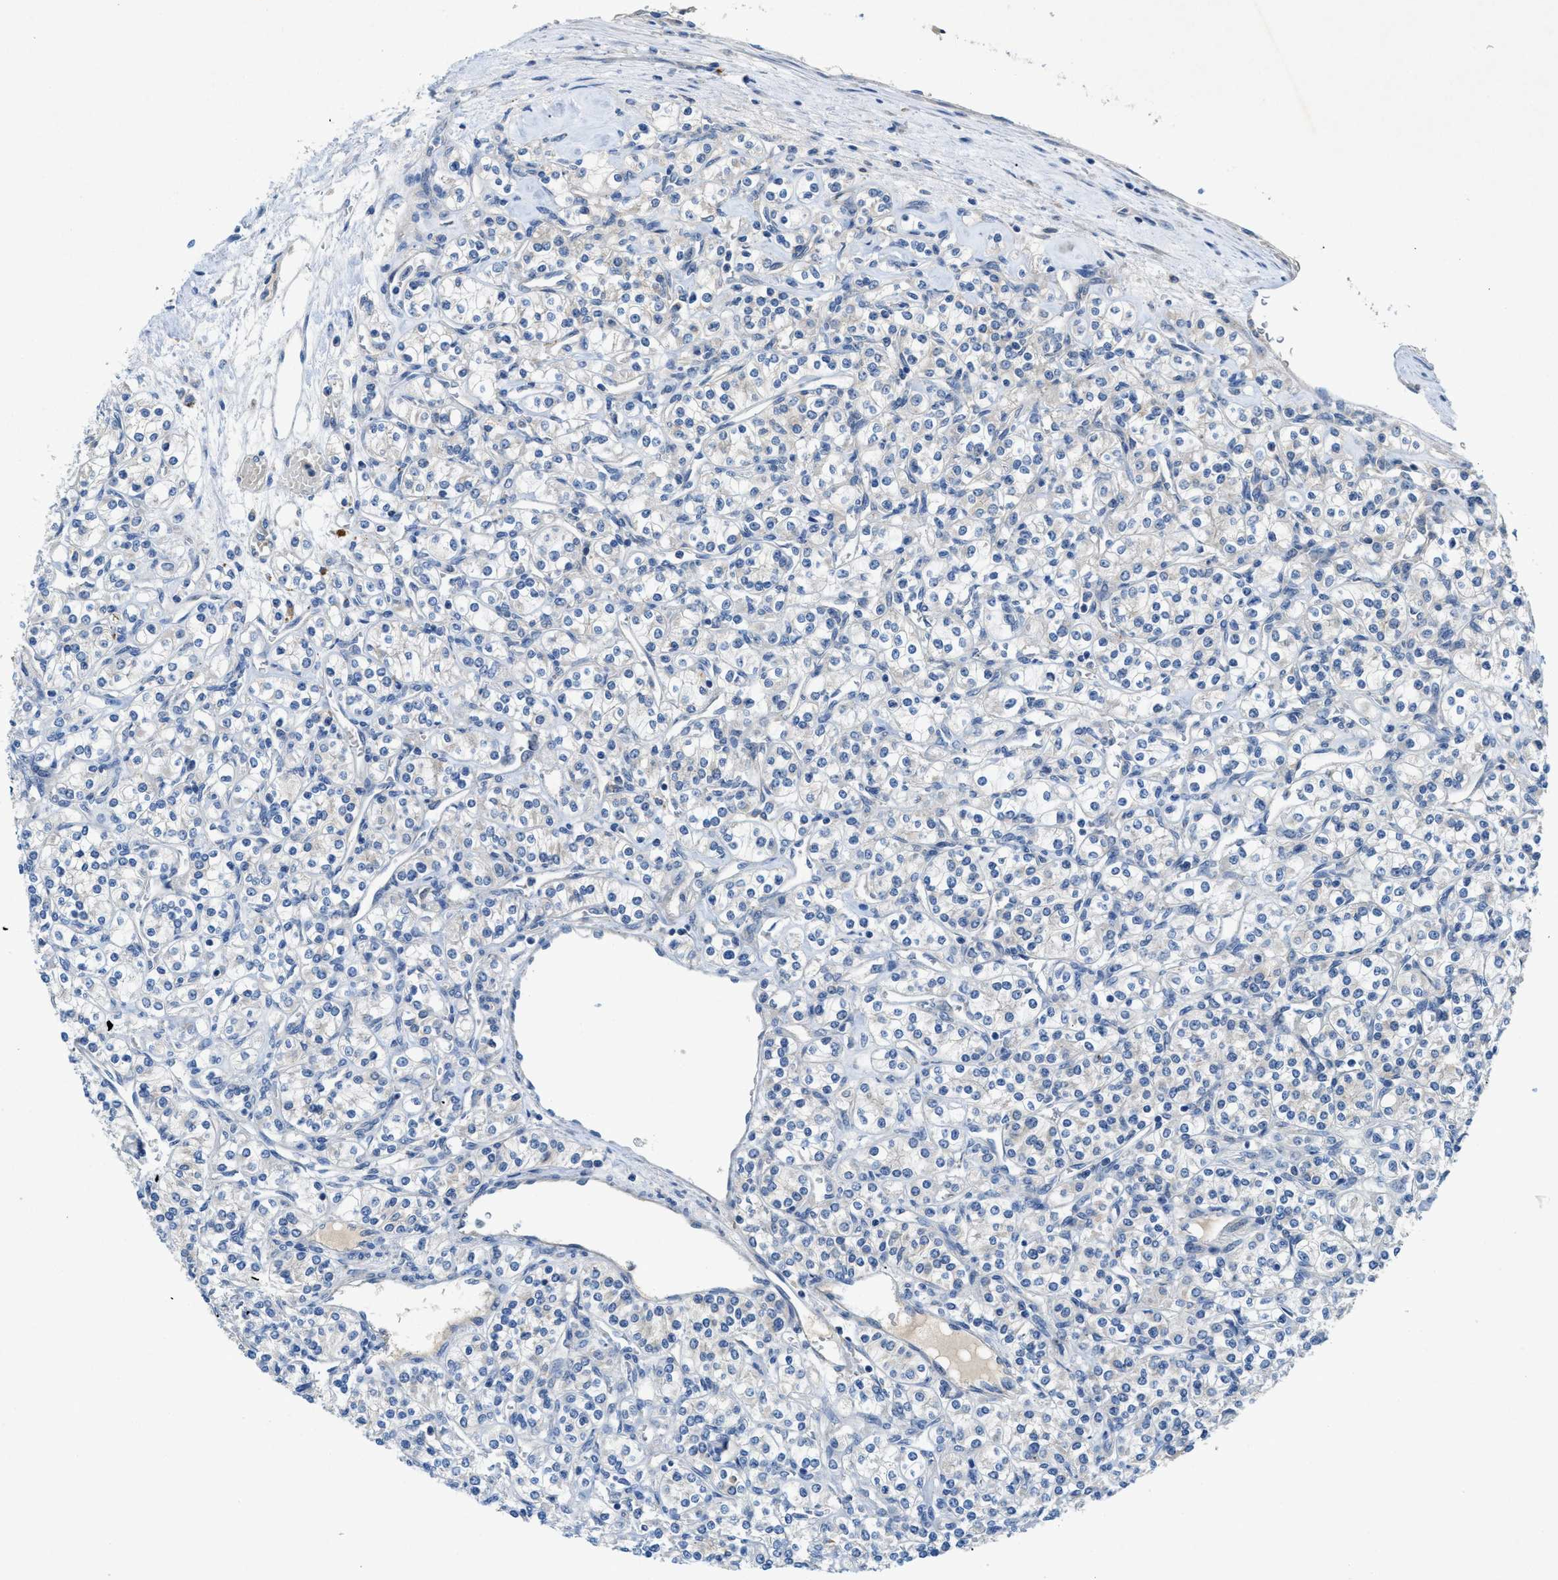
{"staining": {"intensity": "negative", "quantity": "none", "location": "none"}, "tissue": "renal cancer", "cell_type": "Tumor cells", "image_type": "cancer", "snomed": [{"axis": "morphology", "description": "Adenocarcinoma, NOS"}, {"axis": "topography", "description": "Kidney"}], "caption": "Histopathology image shows no significant protein expression in tumor cells of renal adenocarcinoma.", "gene": "RIPK2", "patient": {"sex": "male", "age": 77}}